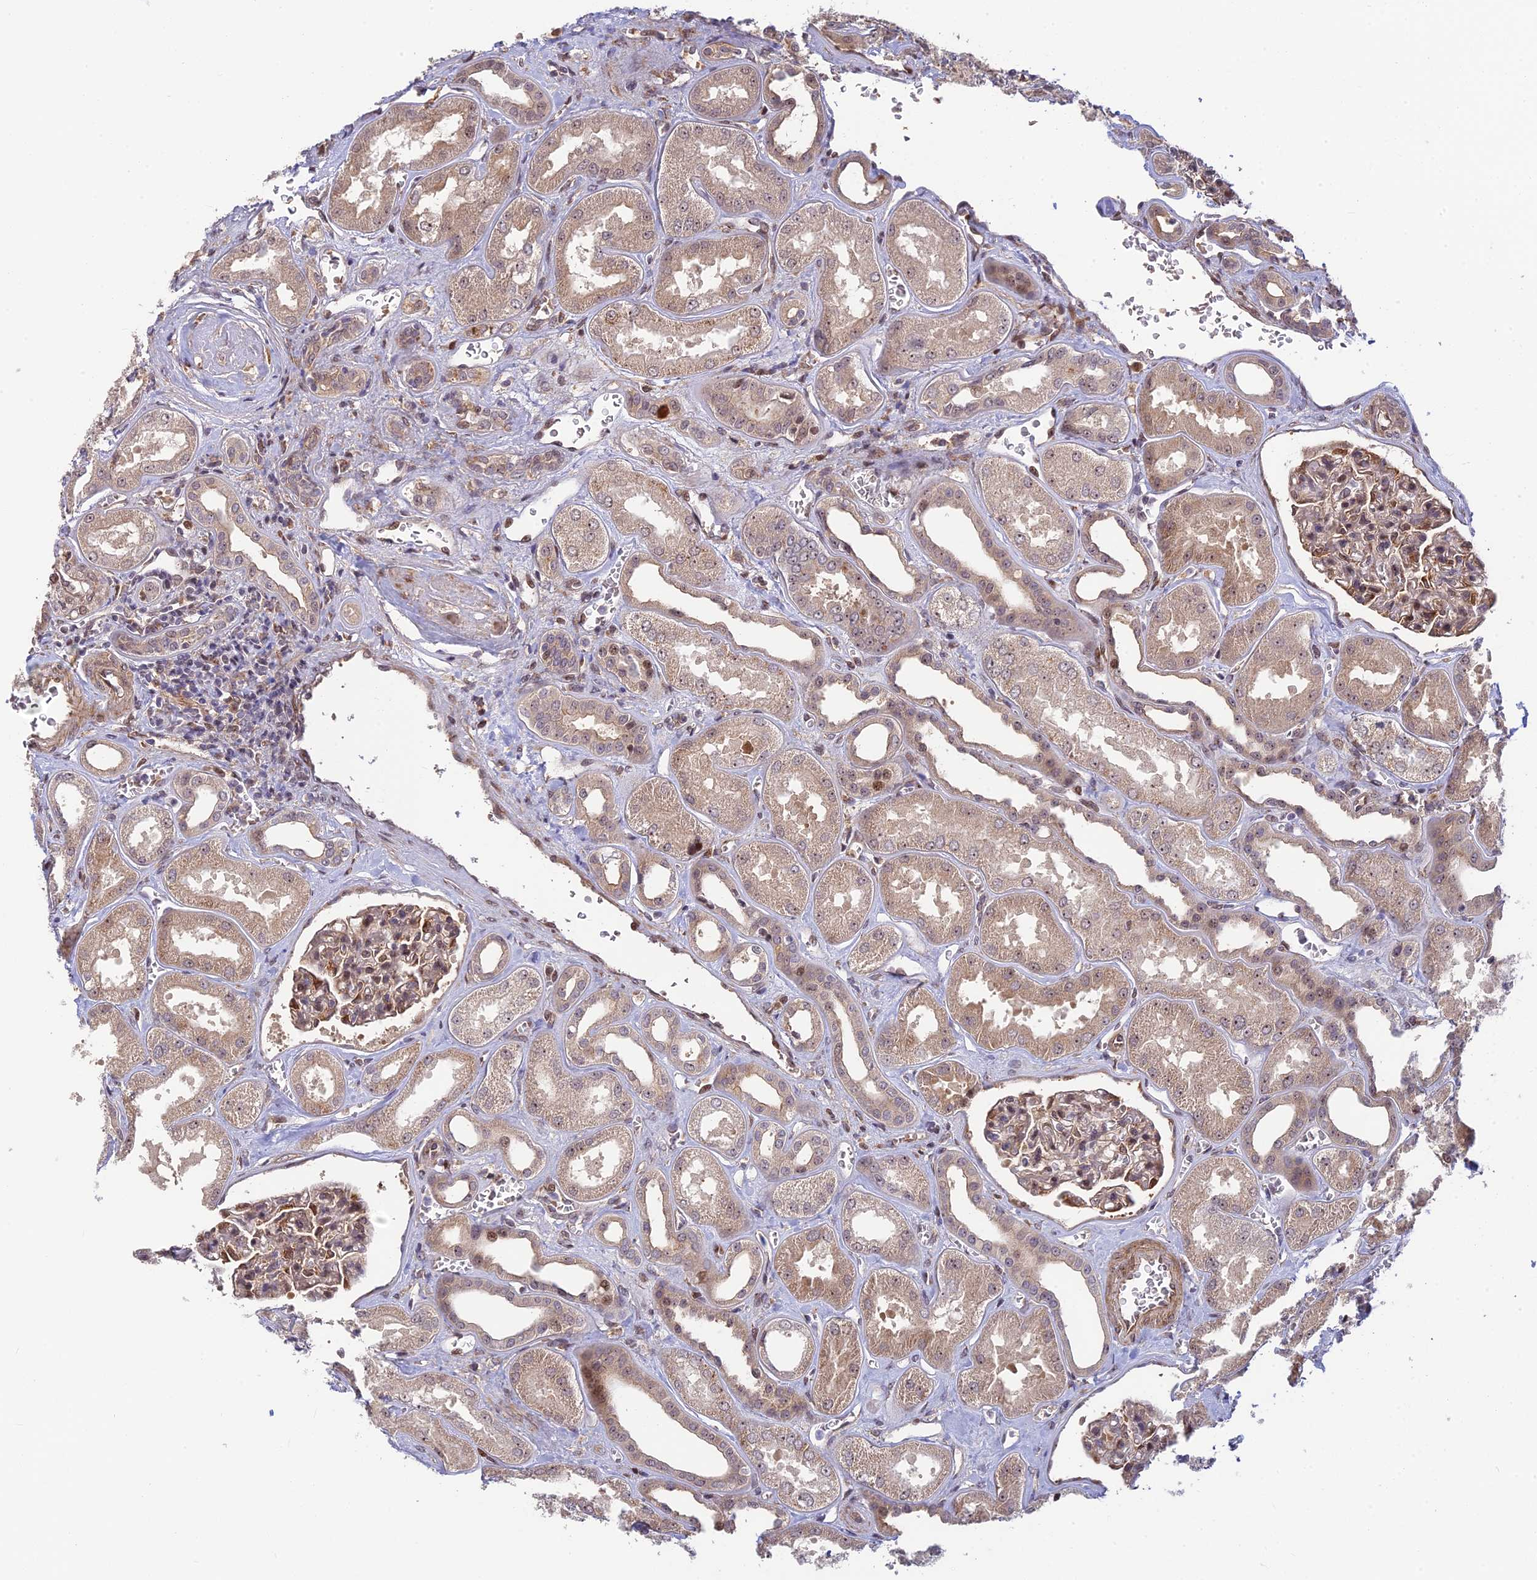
{"staining": {"intensity": "moderate", "quantity": ">75%", "location": "cytoplasmic/membranous,nuclear"}, "tissue": "kidney", "cell_type": "Cells in glomeruli", "image_type": "normal", "snomed": [{"axis": "morphology", "description": "Normal tissue, NOS"}, {"axis": "morphology", "description": "Adenocarcinoma, NOS"}, {"axis": "topography", "description": "Kidney"}], "caption": "A high-resolution image shows immunohistochemistry (IHC) staining of unremarkable kidney, which displays moderate cytoplasmic/membranous,nuclear staining in about >75% of cells in glomeruli.", "gene": "UFSP2", "patient": {"sex": "female", "age": 68}}